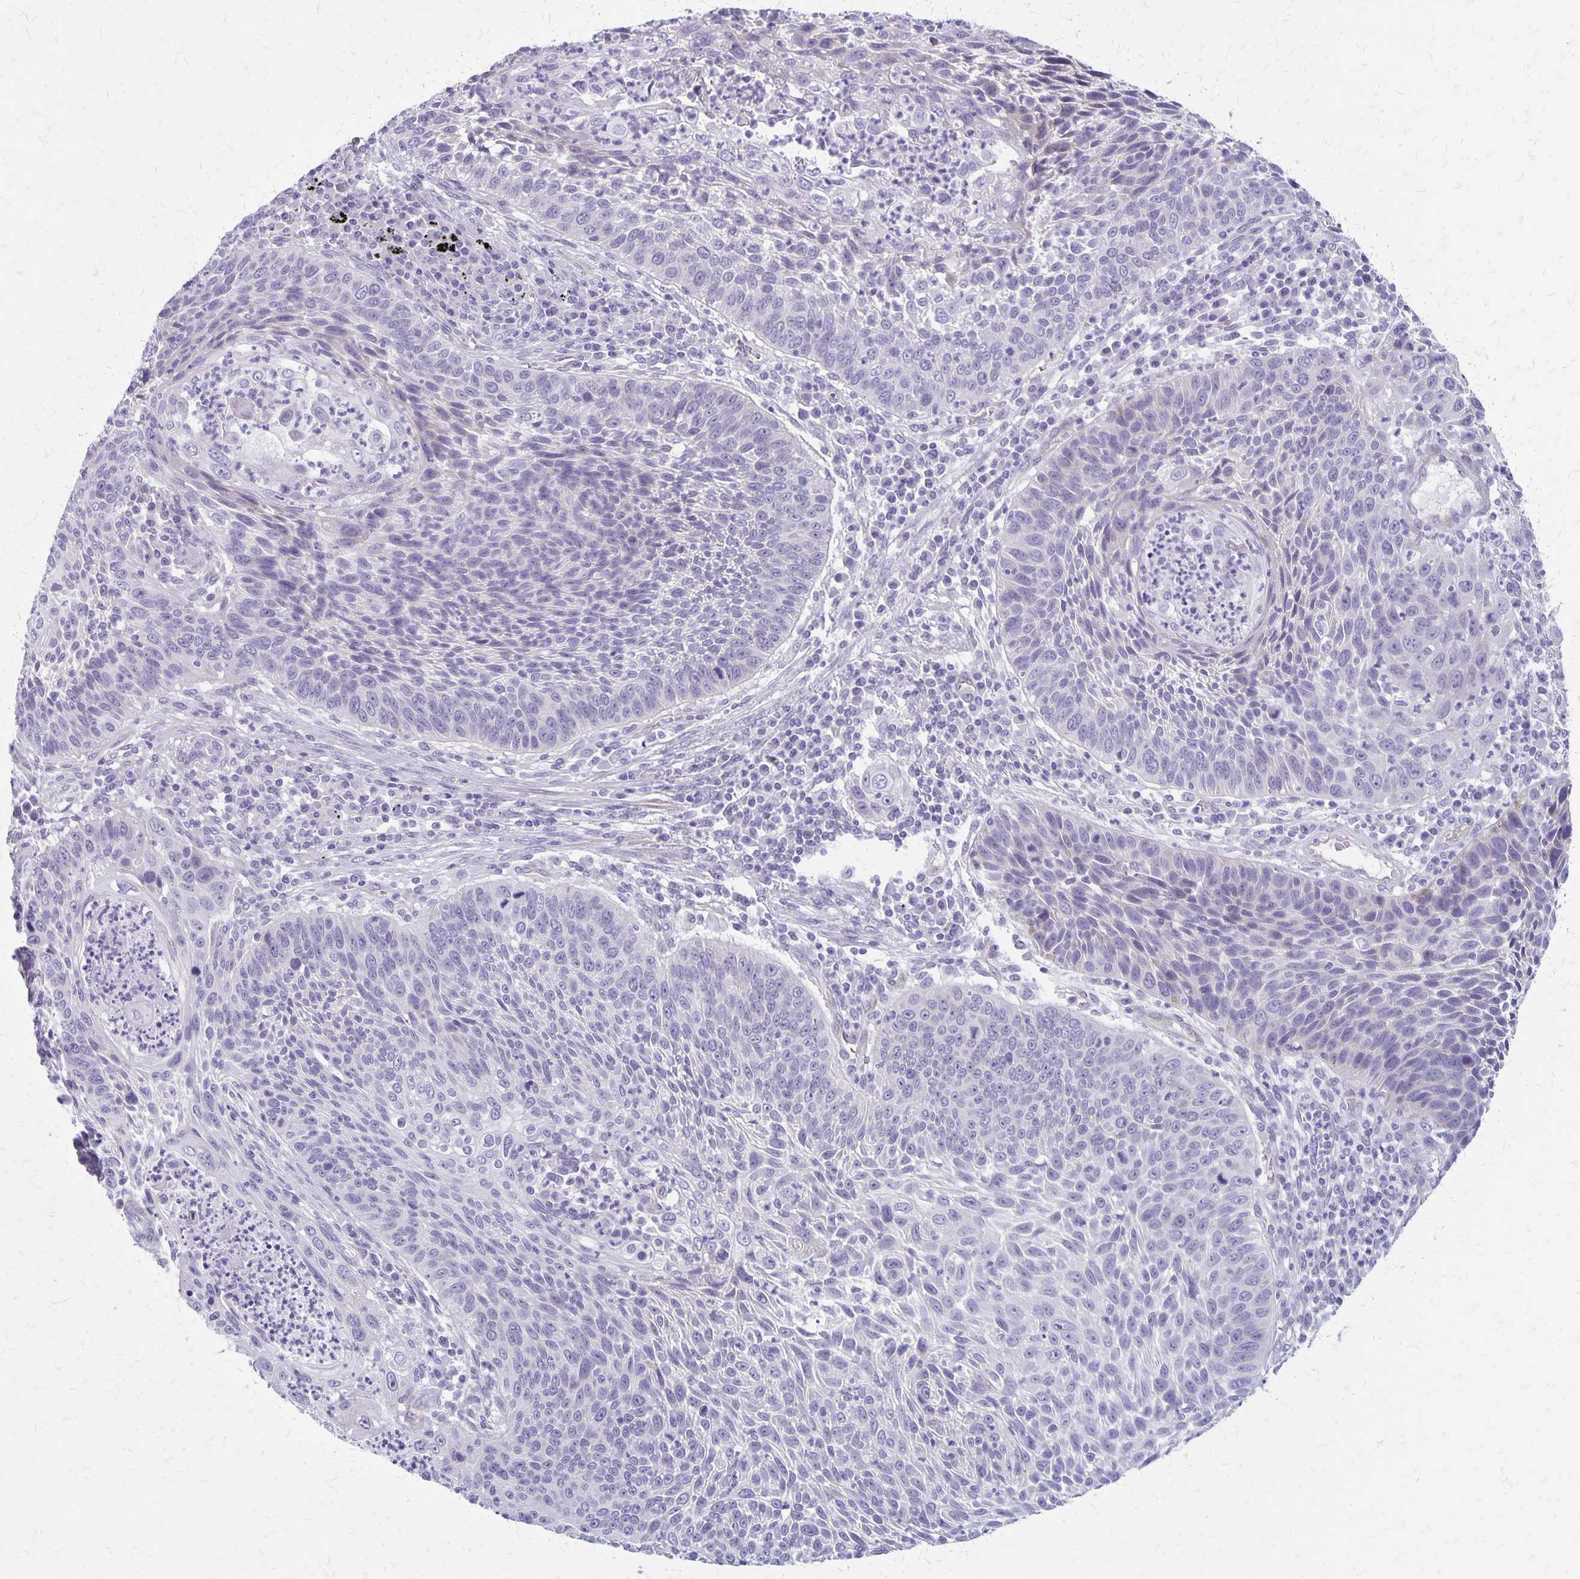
{"staining": {"intensity": "negative", "quantity": "none", "location": "none"}, "tissue": "lung cancer", "cell_type": "Tumor cells", "image_type": "cancer", "snomed": [{"axis": "morphology", "description": "Squamous cell carcinoma, NOS"}, {"axis": "morphology", "description": "Squamous cell carcinoma, metastatic, NOS"}, {"axis": "topography", "description": "Lung"}, {"axis": "topography", "description": "Pleura, NOS"}], "caption": "This is an IHC histopathology image of human metastatic squamous cell carcinoma (lung). There is no staining in tumor cells.", "gene": "HOMER1", "patient": {"sex": "male", "age": 72}}